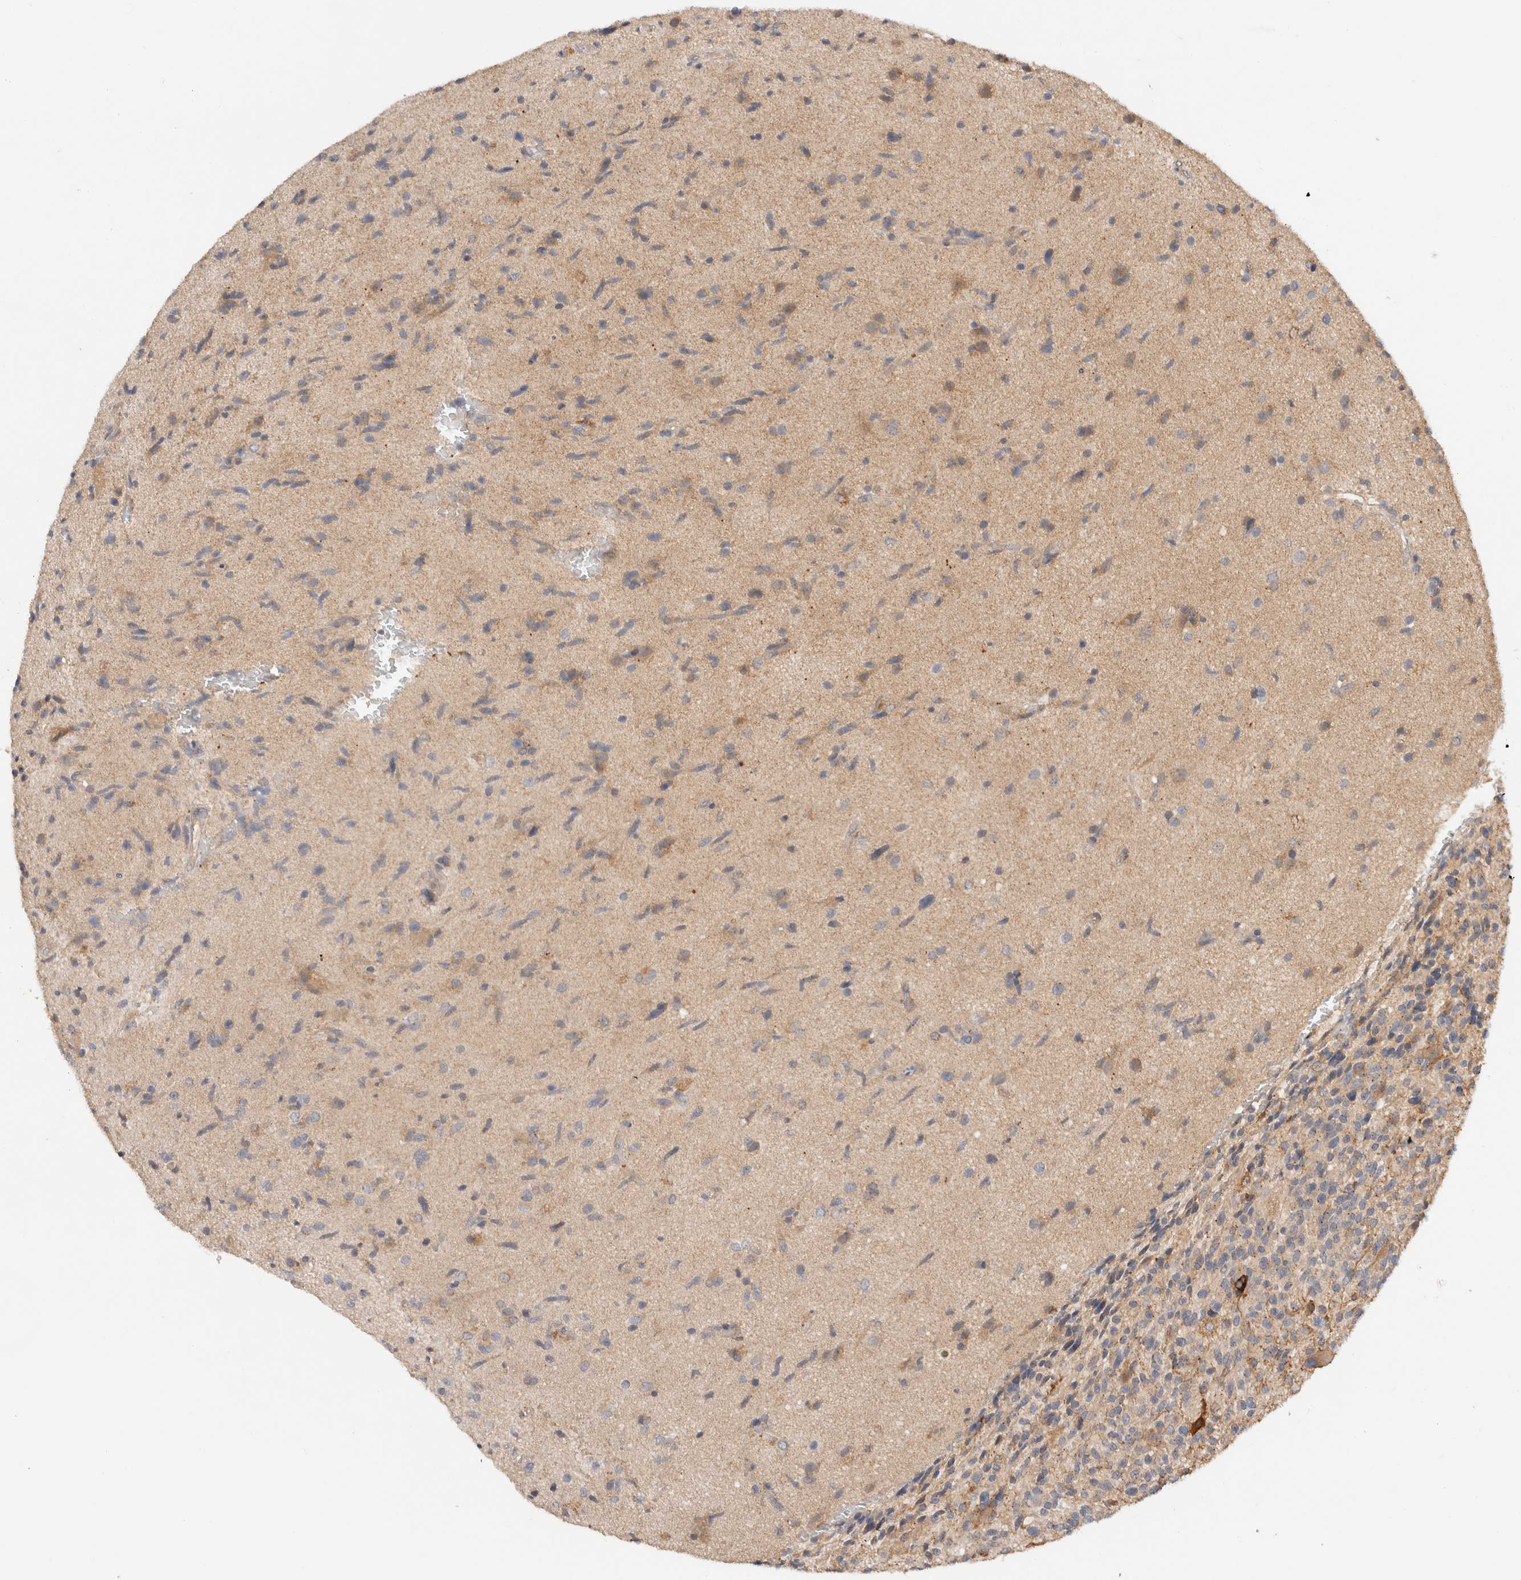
{"staining": {"intensity": "weak", "quantity": "<25%", "location": "cytoplasmic/membranous"}, "tissue": "glioma", "cell_type": "Tumor cells", "image_type": "cancer", "snomed": [{"axis": "morphology", "description": "Glioma, malignant, High grade"}, {"axis": "topography", "description": "Brain"}], "caption": "This is an IHC photomicrograph of human glioma. There is no positivity in tumor cells.", "gene": "SGK3", "patient": {"sex": "male", "age": 72}}